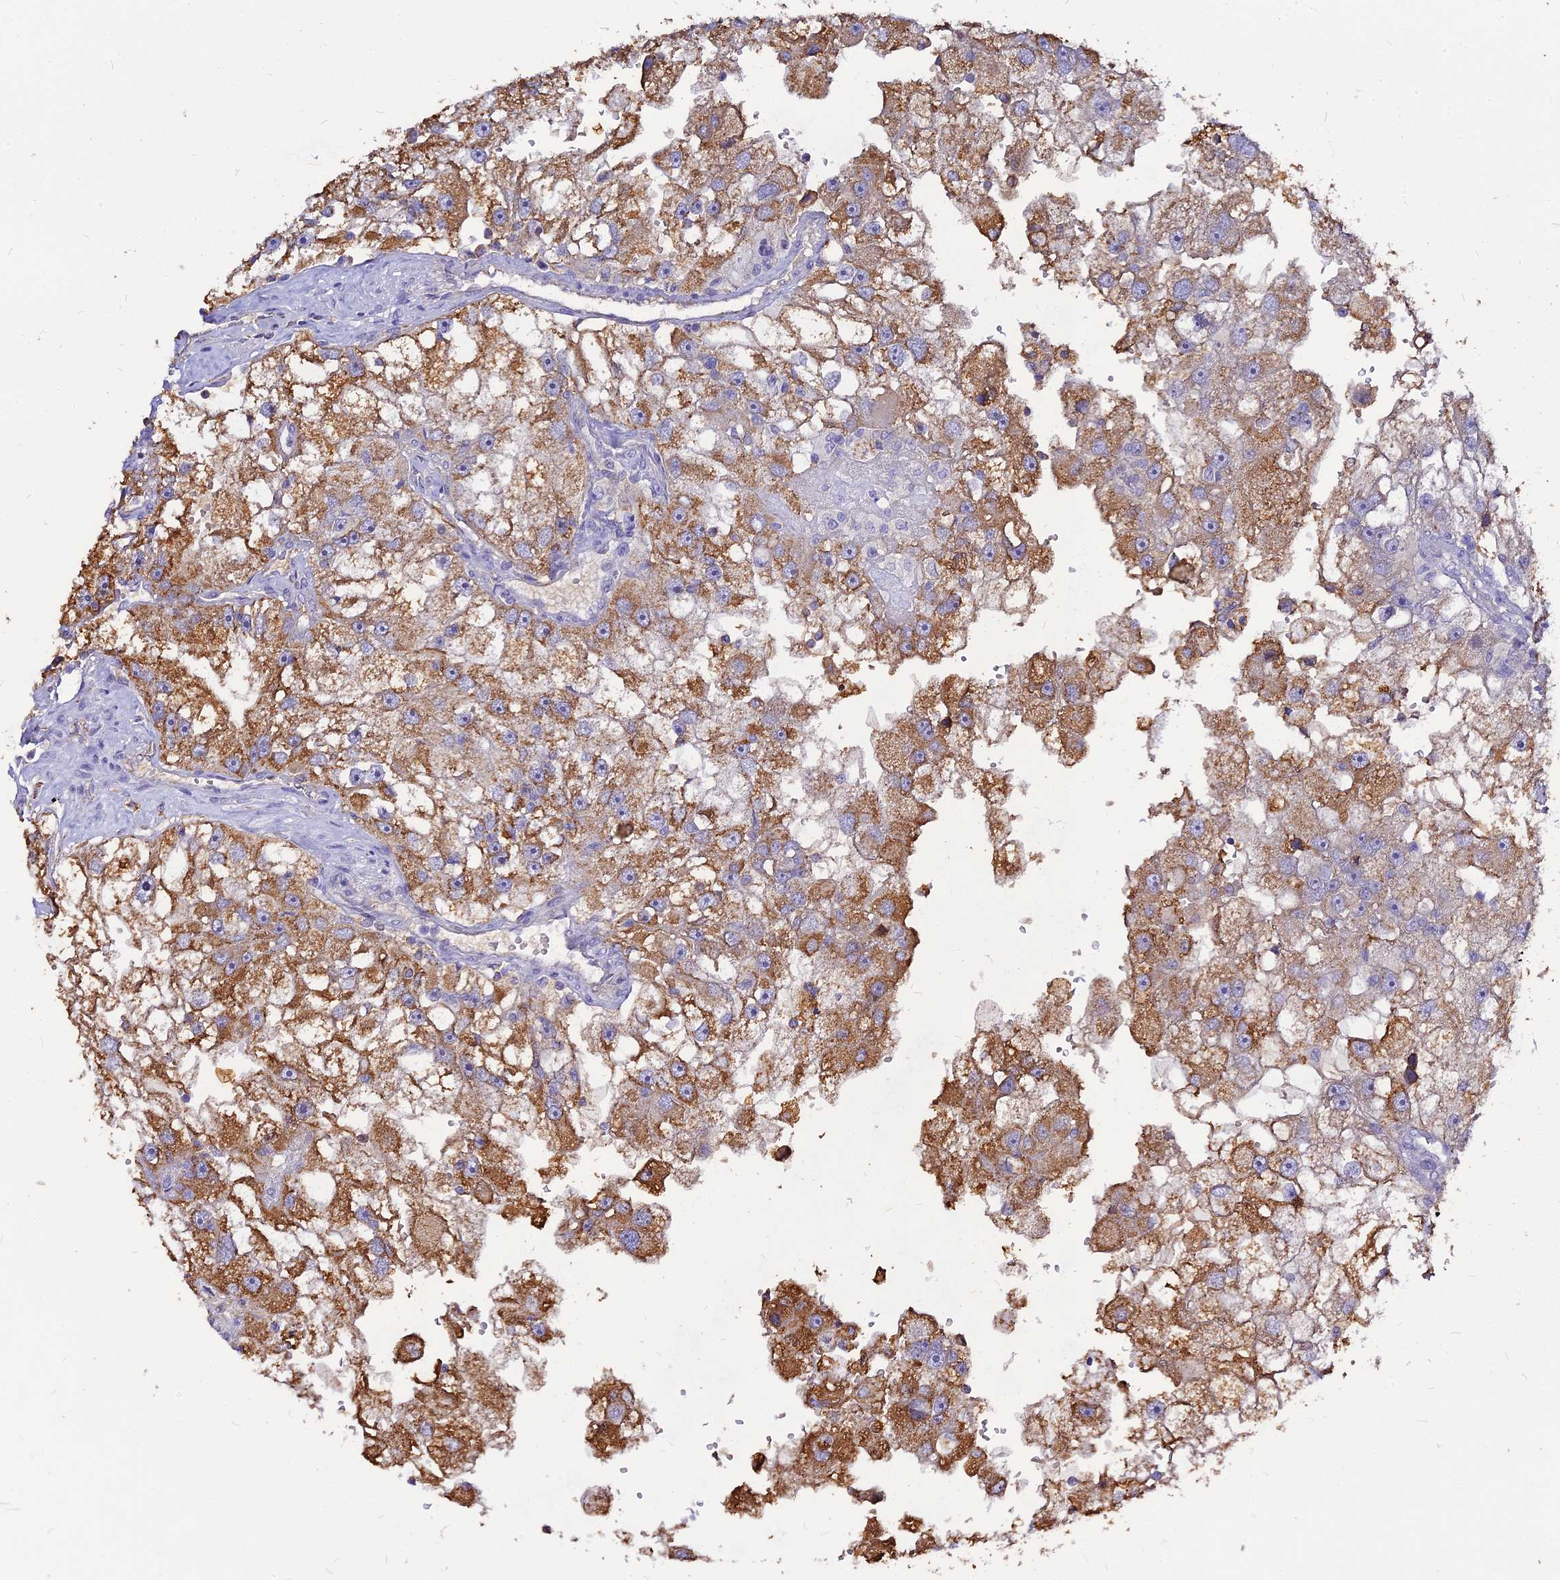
{"staining": {"intensity": "moderate", "quantity": ">75%", "location": "cytoplasmic/membranous"}, "tissue": "renal cancer", "cell_type": "Tumor cells", "image_type": "cancer", "snomed": [{"axis": "morphology", "description": "Adenocarcinoma, NOS"}, {"axis": "topography", "description": "Kidney"}], "caption": "Human renal cancer stained for a protein (brown) demonstrates moderate cytoplasmic/membranous positive positivity in about >75% of tumor cells.", "gene": "CZIB", "patient": {"sex": "male", "age": 63}}